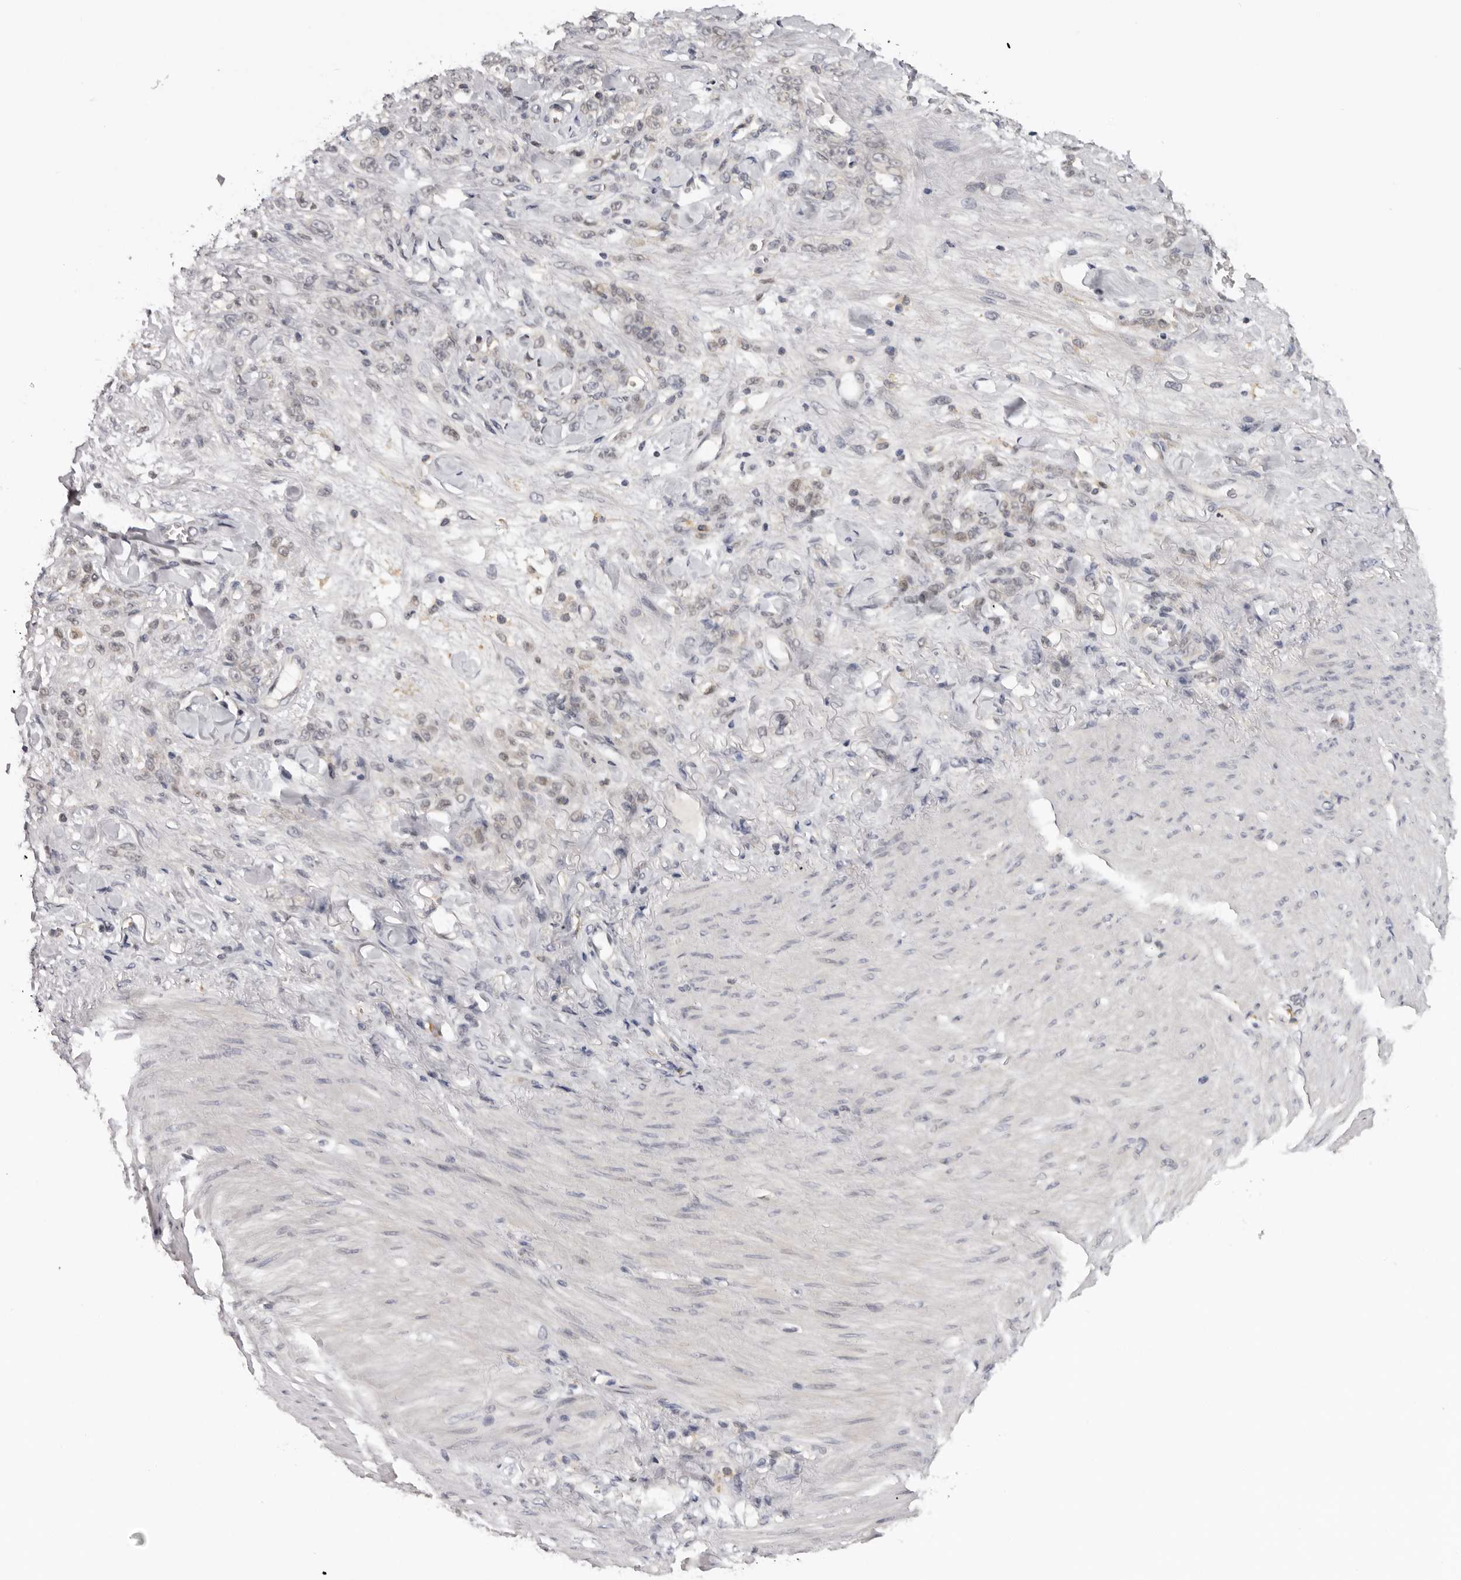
{"staining": {"intensity": "negative", "quantity": "none", "location": "none"}, "tissue": "stomach cancer", "cell_type": "Tumor cells", "image_type": "cancer", "snomed": [{"axis": "morphology", "description": "Normal tissue, NOS"}, {"axis": "morphology", "description": "Adenocarcinoma, NOS"}, {"axis": "topography", "description": "Stomach"}], "caption": "A histopathology image of stomach adenocarcinoma stained for a protein shows no brown staining in tumor cells.", "gene": "KIF2B", "patient": {"sex": "male", "age": 82}}